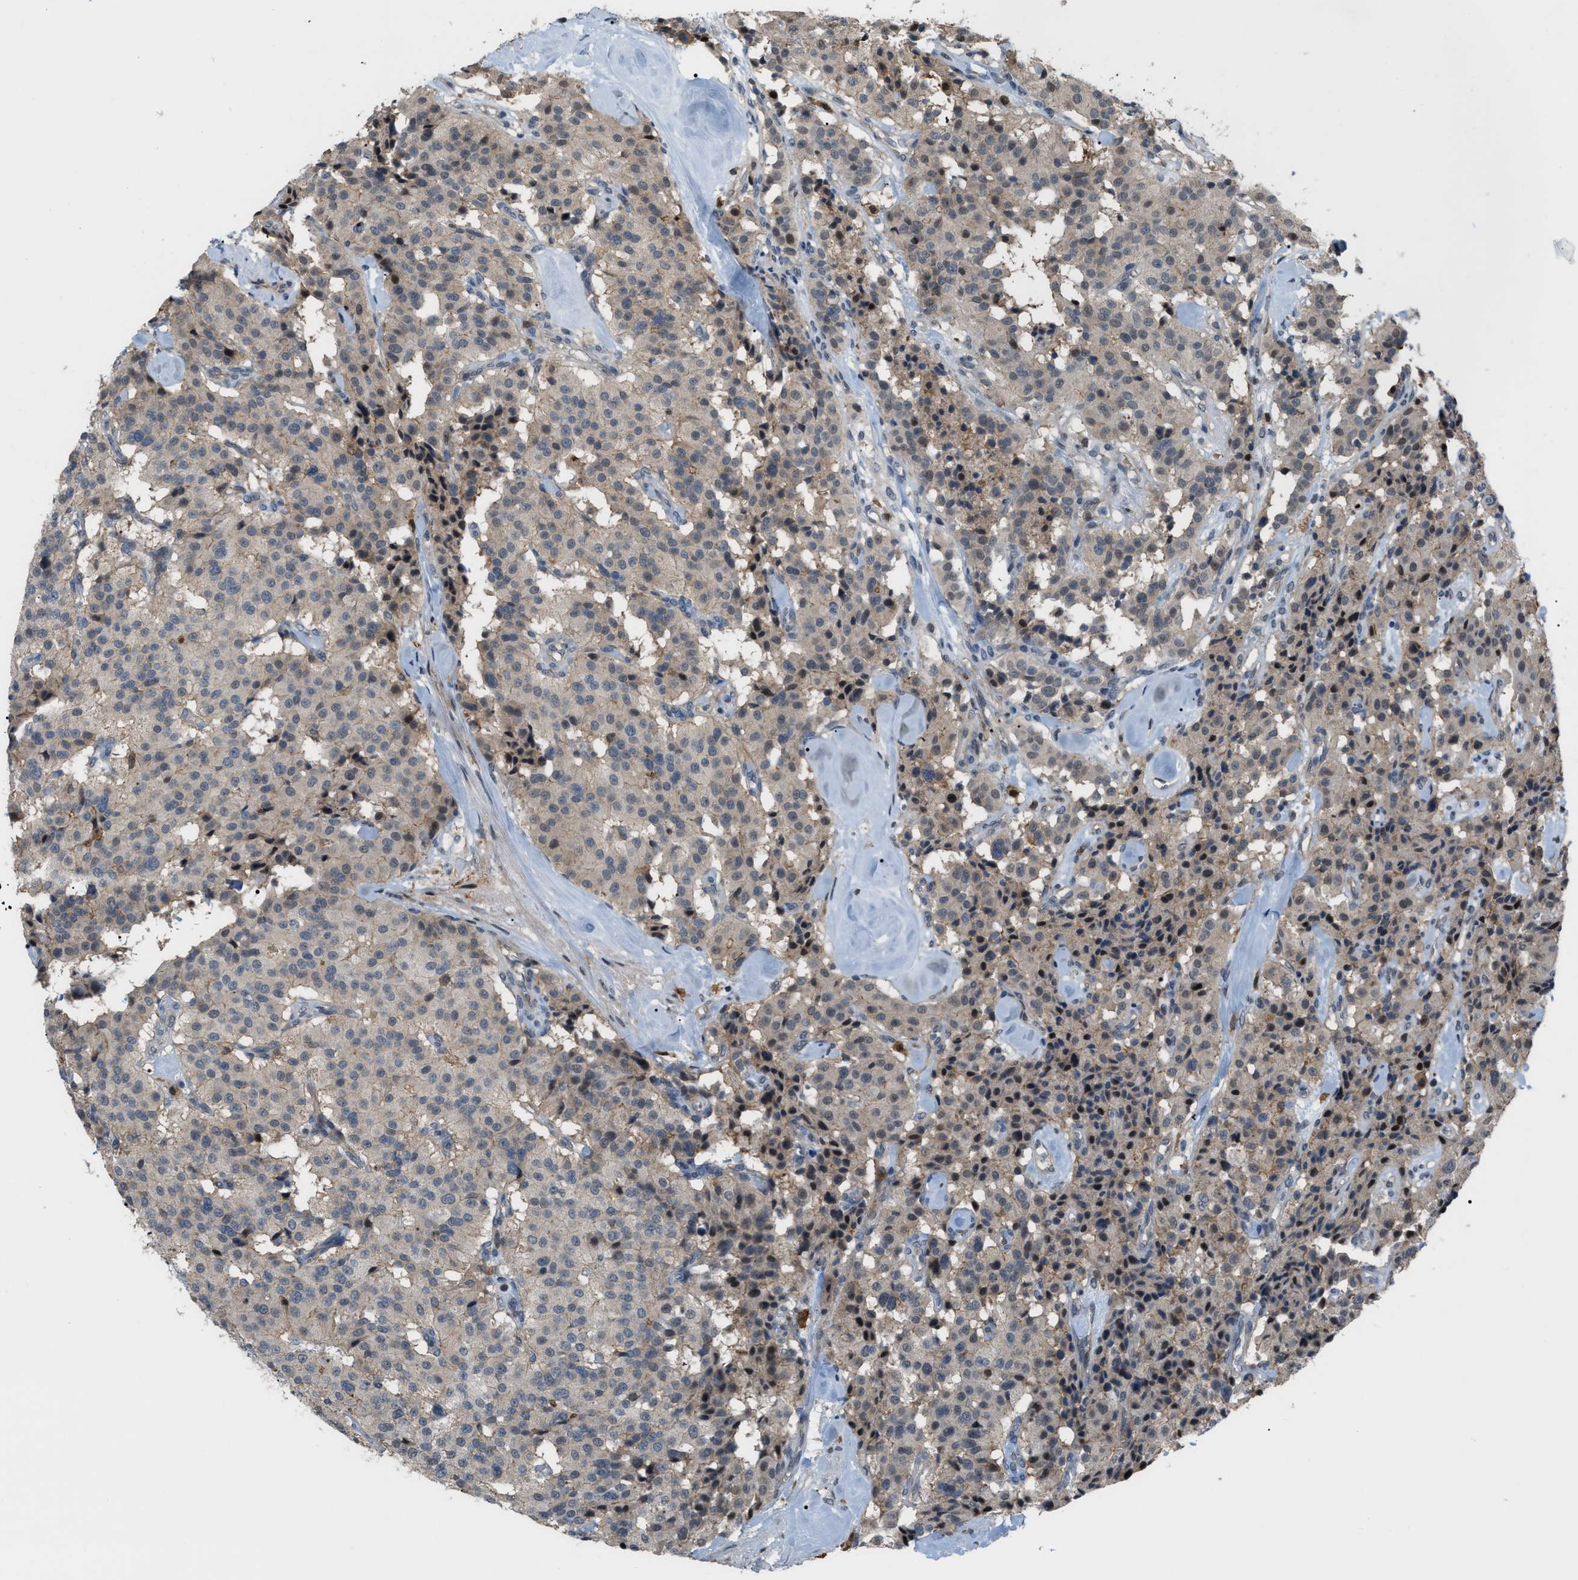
{"staining": {"intensity": "weak", "quantity": "<25%", "location": "cytoplasmic/membranous"}, "tissue": "carcinoid", "cell_type": "Tumor cells", "image_type": "cancer", "snomed": [{"axis": "morphology", "description": "Carcinoid, malignant, NOS"}, {"axis": "topography", "description": "Lung"}], "caption": "Tumor cells are negative for brown protein staining in carcinoid (malignant).", "gene": "RFFL", "patient": {"sex": "male", "age": 30}}